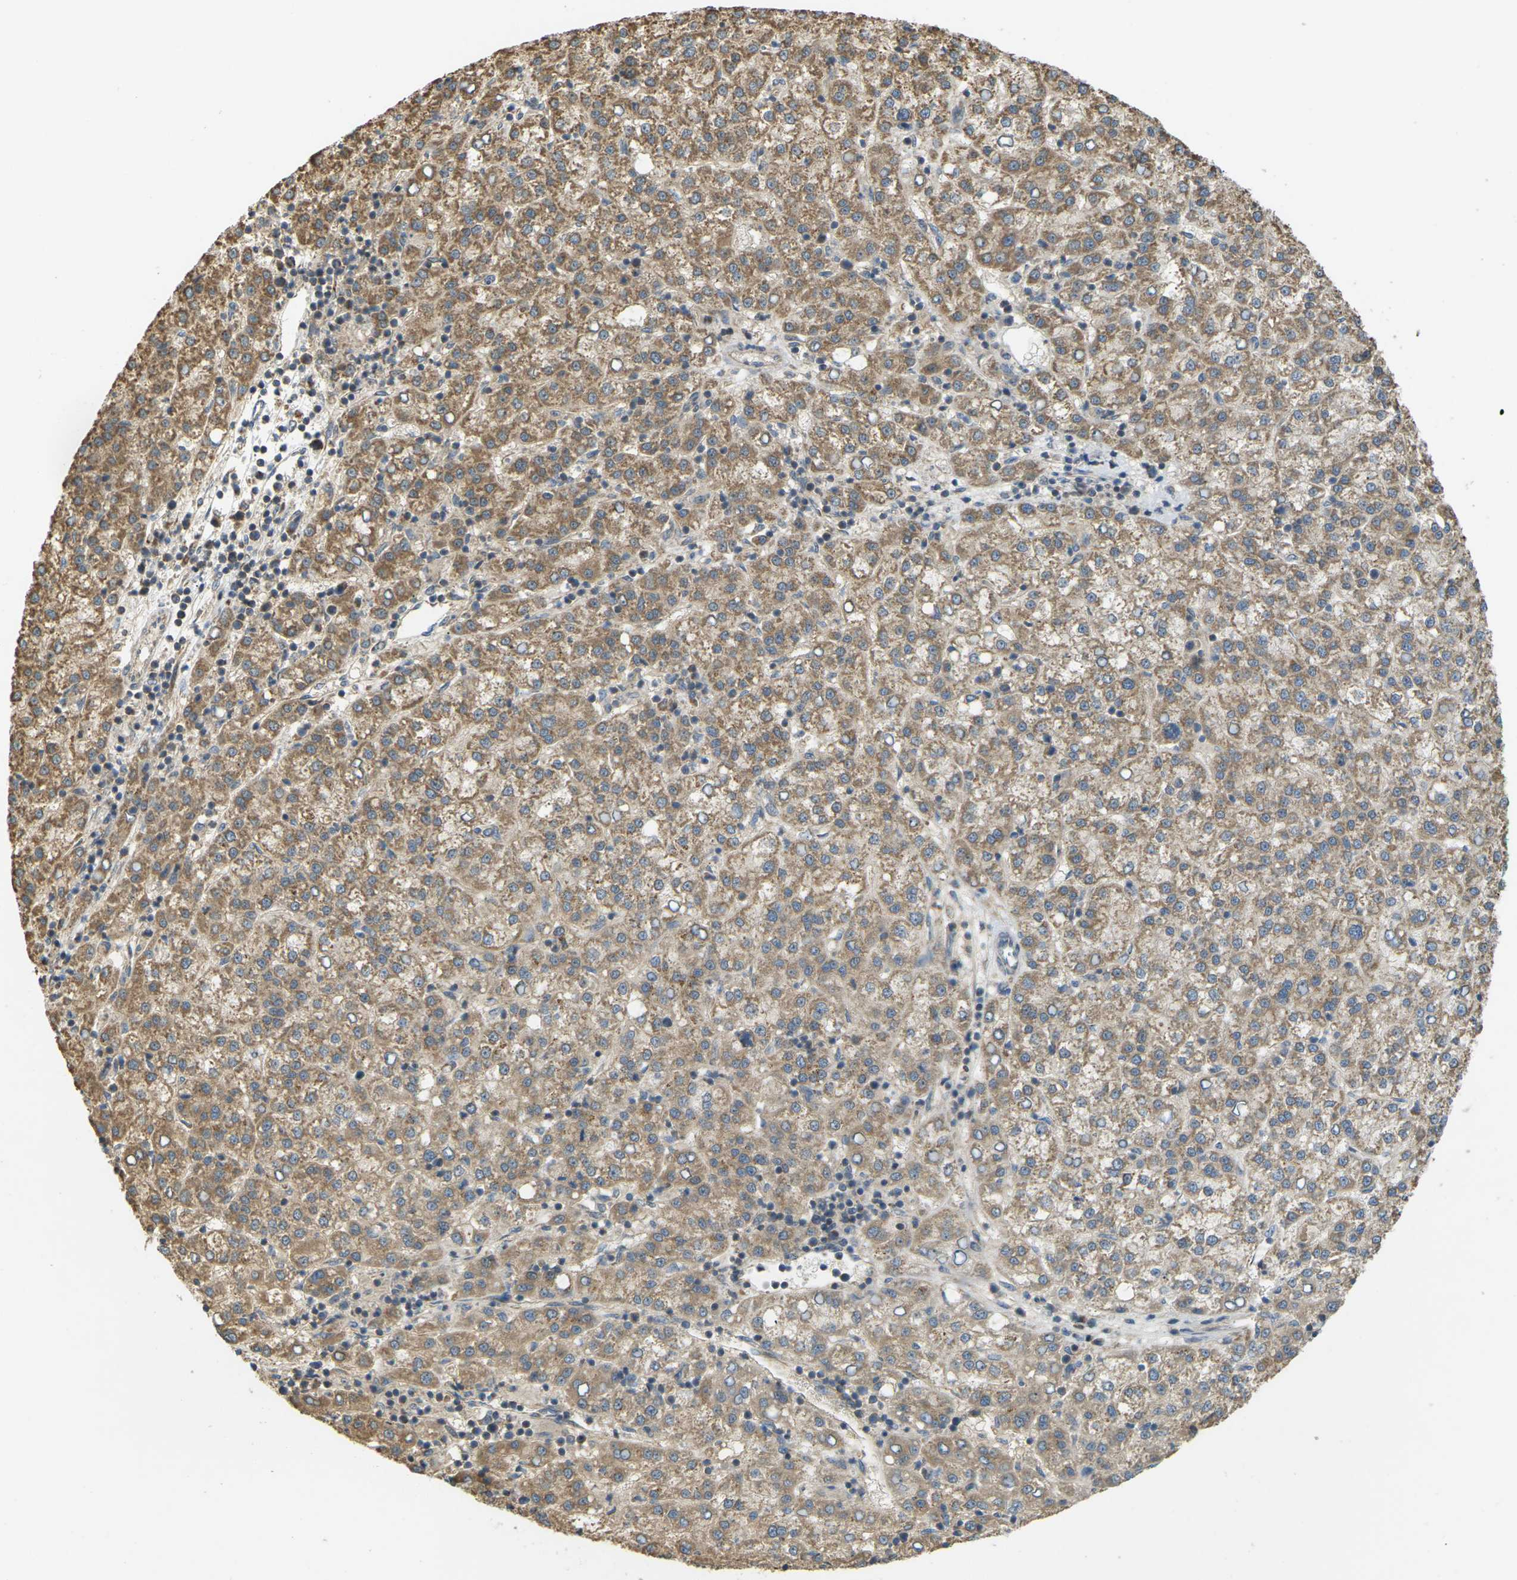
{"staining": {"intensity": "moderate", "quantity": ">75%", "location": "cytoplasmic/membranous"}, "tissue": "liver cancer", "cell_type": "Tumor cells", "image_type": "cancer", "snomed": [{"axis": "morphology", "description": "Carcinoma, Hepatocellular, NOS"}, {"axis": "topography", "description": "Liver"}], "caption": "Approximately >75% of tumor cells in human liver hepatocellular carcinoma display moderate cytoplasmic/membranous protein positivity as visualized by brown immunohistochemical staining.", "gene": "KSR1", "patient": {"sex": "female", "age": 58}}